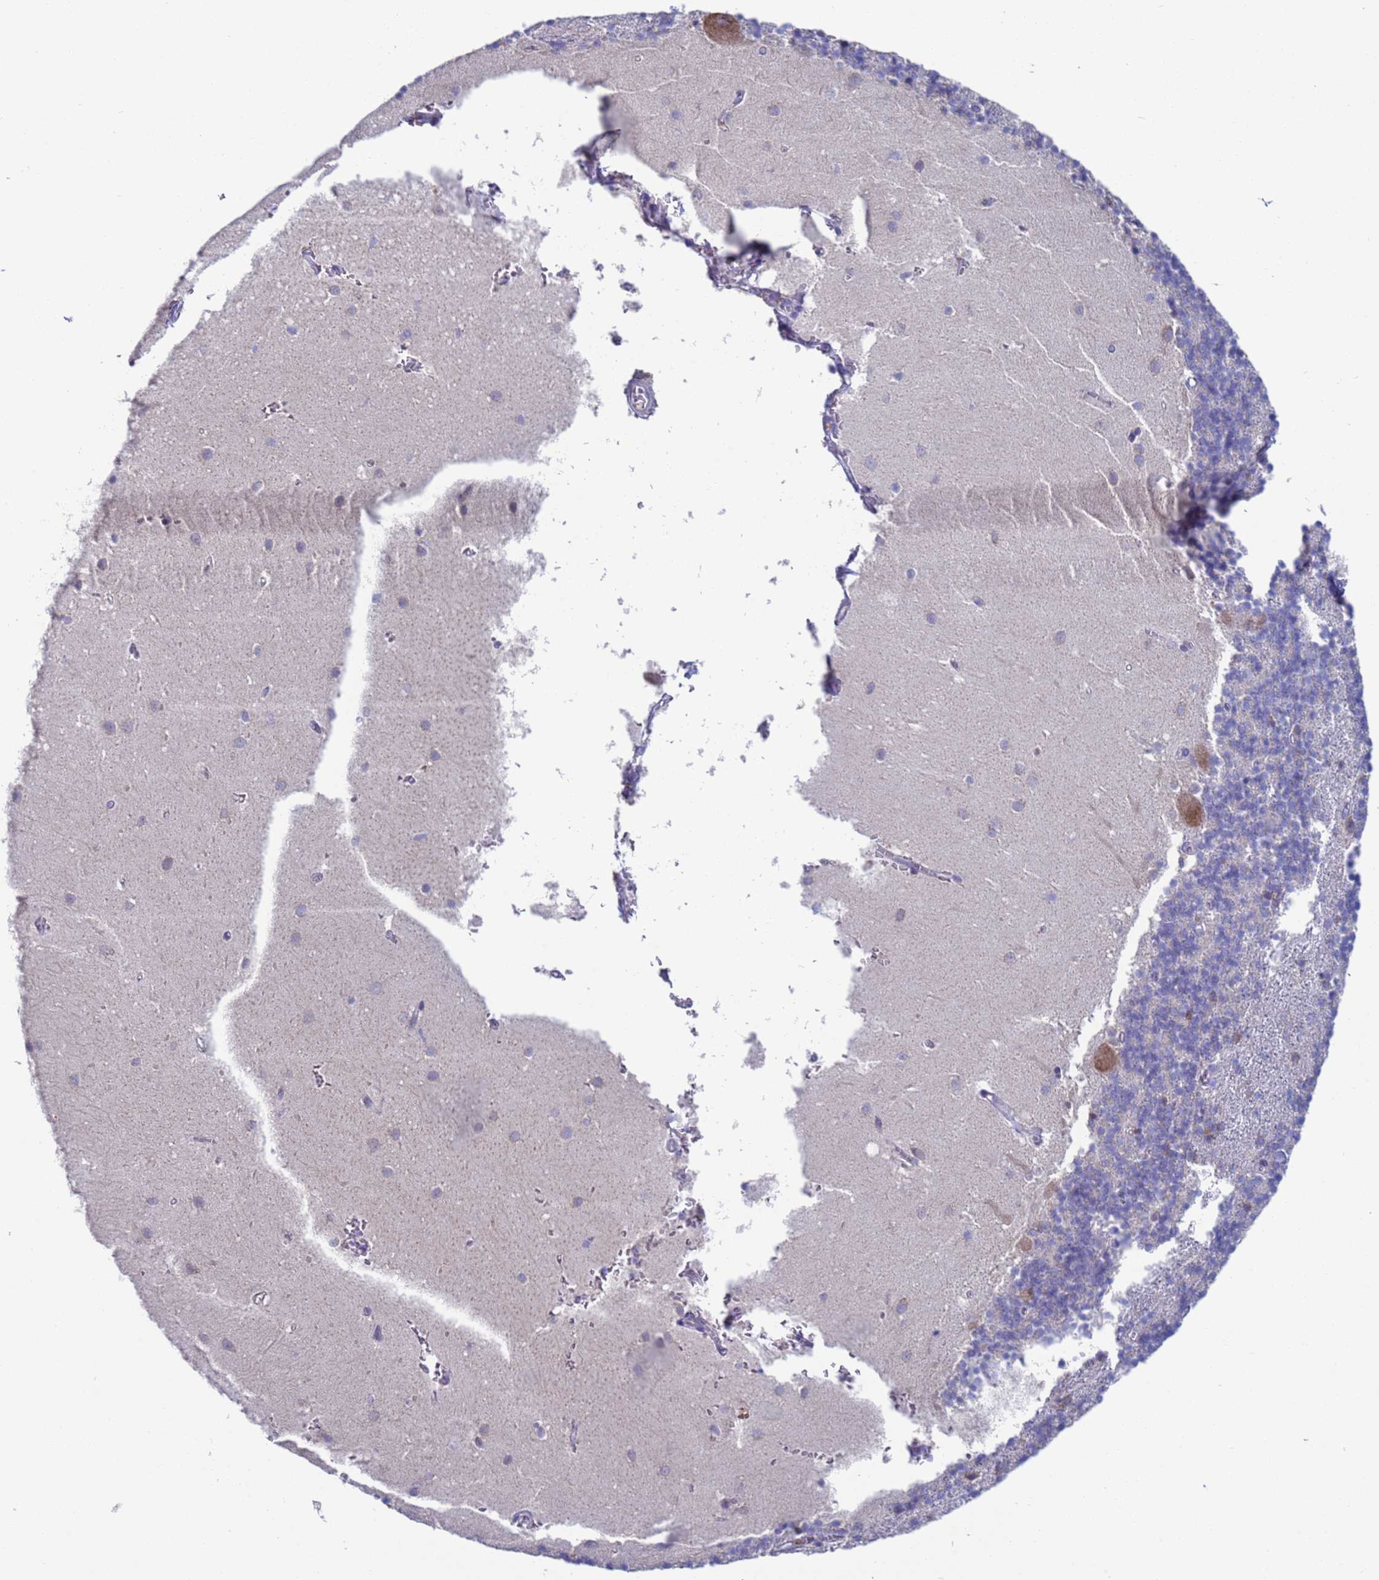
{"staining": {"intensity": "negative", "quantity": "none", "location": "none"}, "tissue": "cerebellum", "cell_type": "Cells in granular layer", "image_type": "normal", "snomed": [{"axis": "morphology", "description": "Normal tissue, NOS"}, {"axis": "topography", "description": "Cerebellum"}], "caption": "High power microscopy micrograph of an immunohistochemistry (IHC) histopathology image of unremarkable cerebellum, revealing no significant staining in cells in granular layer.", "gene": "PET117", "patient": {"sex": "male", "age": 54}}